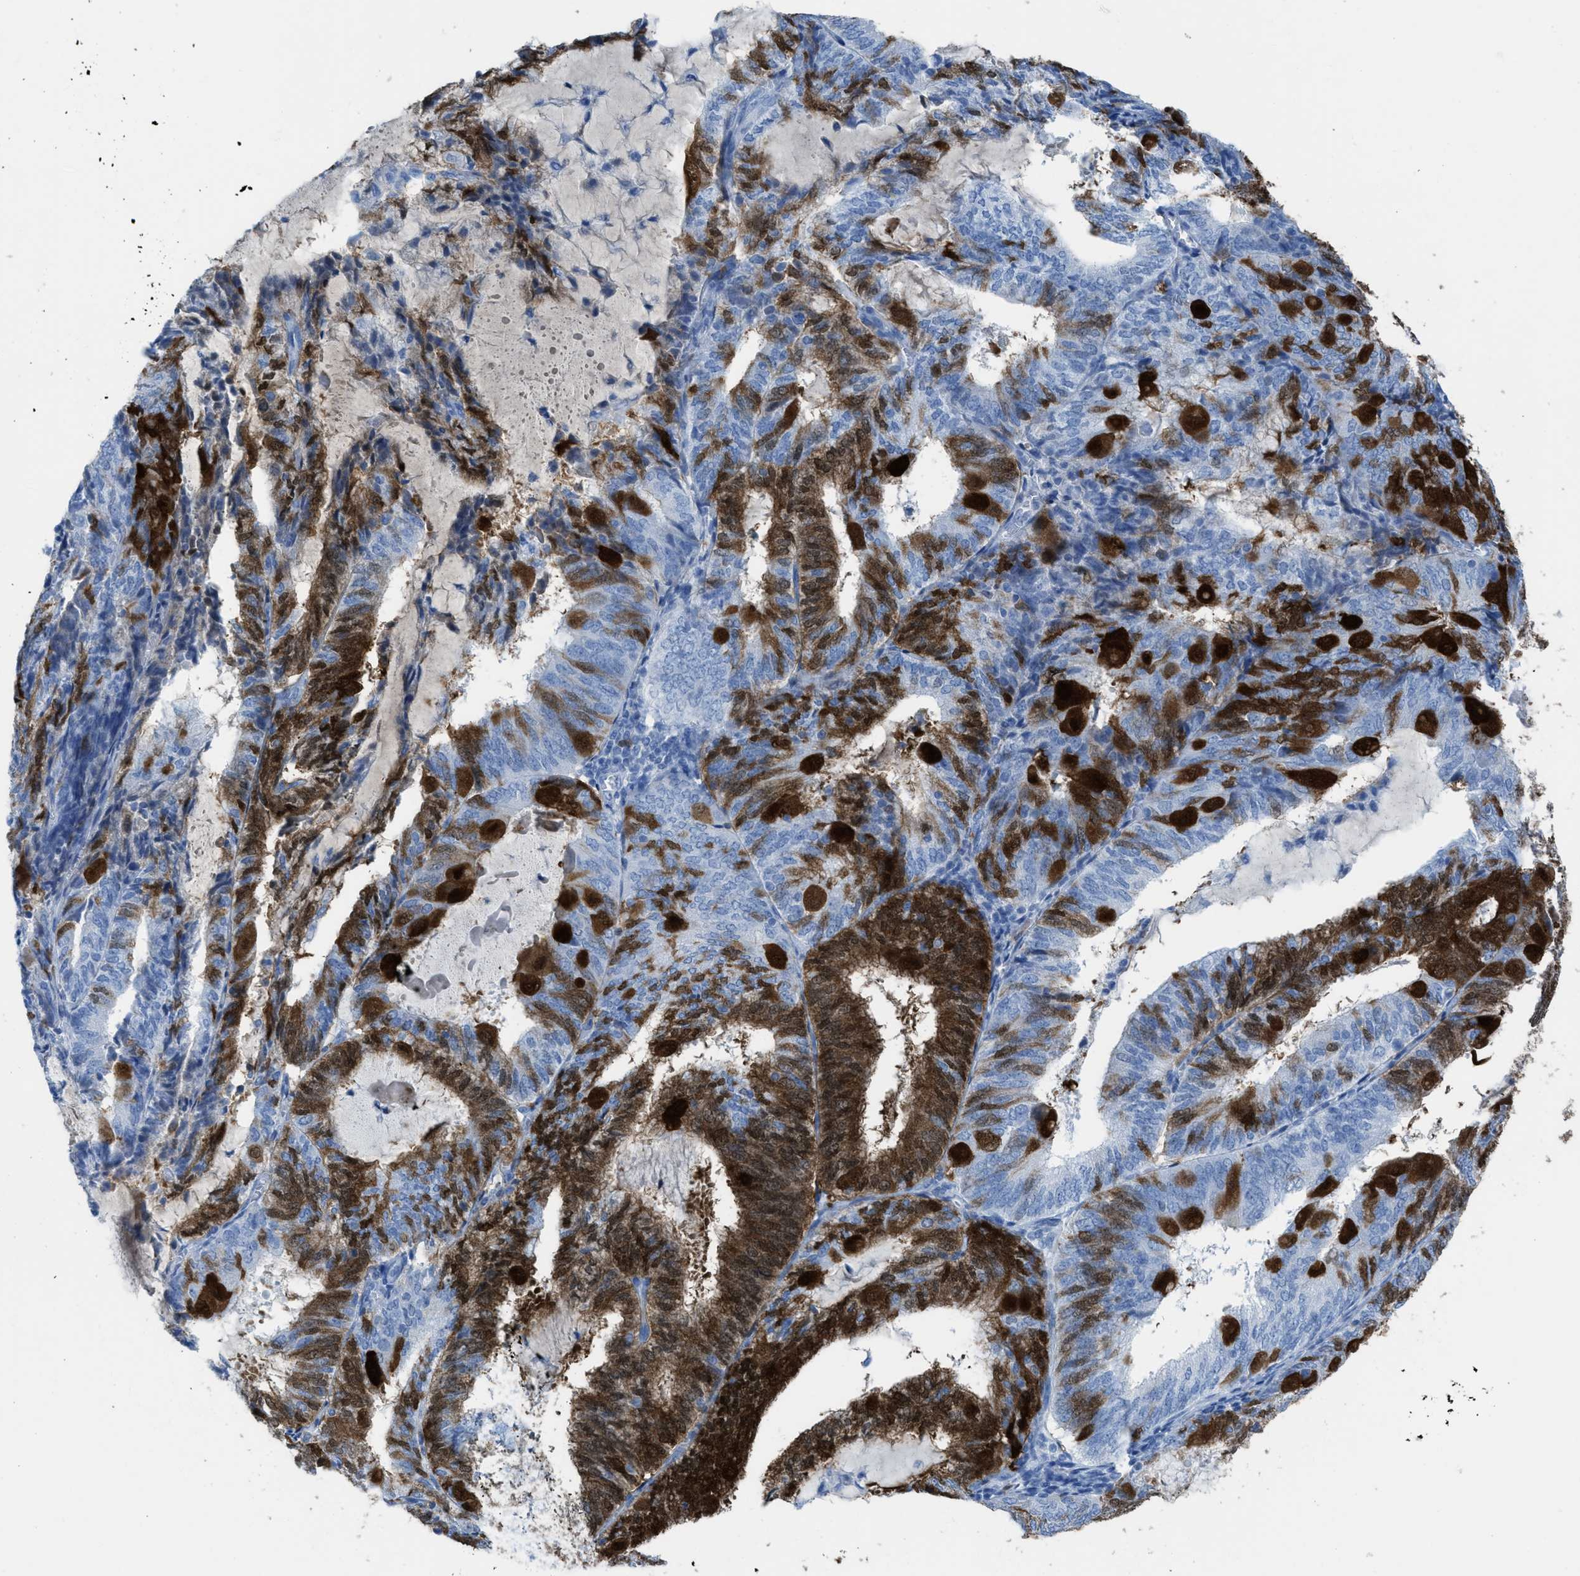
{"staining": {"intensity": "strong", "quantity": "25%-75%", "location": "cytoplasmic/membranous,nuclear"}, "tissue": "endometrial cancer", "cell_type": "Tumor cells", "image_type": "cancer", "snomed": [{"axis": "morphology", "description": "Adenocarcinoma, NOS"}, {"axis": "topography", "description": "Endometrium"}], "caption": "High-magnification brightfield microscopy of adenocarcinoma (endometrial) stained with DAB (3,3'-diaminobenzidine) (brown) and counterstained with hematoxylin (blue). tumor cells exhibit strong cytoplasmic/membranous and nuclear positivity is present in about25%-75% of cells.", "gene": "CDKN2A", "patient": {"sex": "female", "age": 81}}